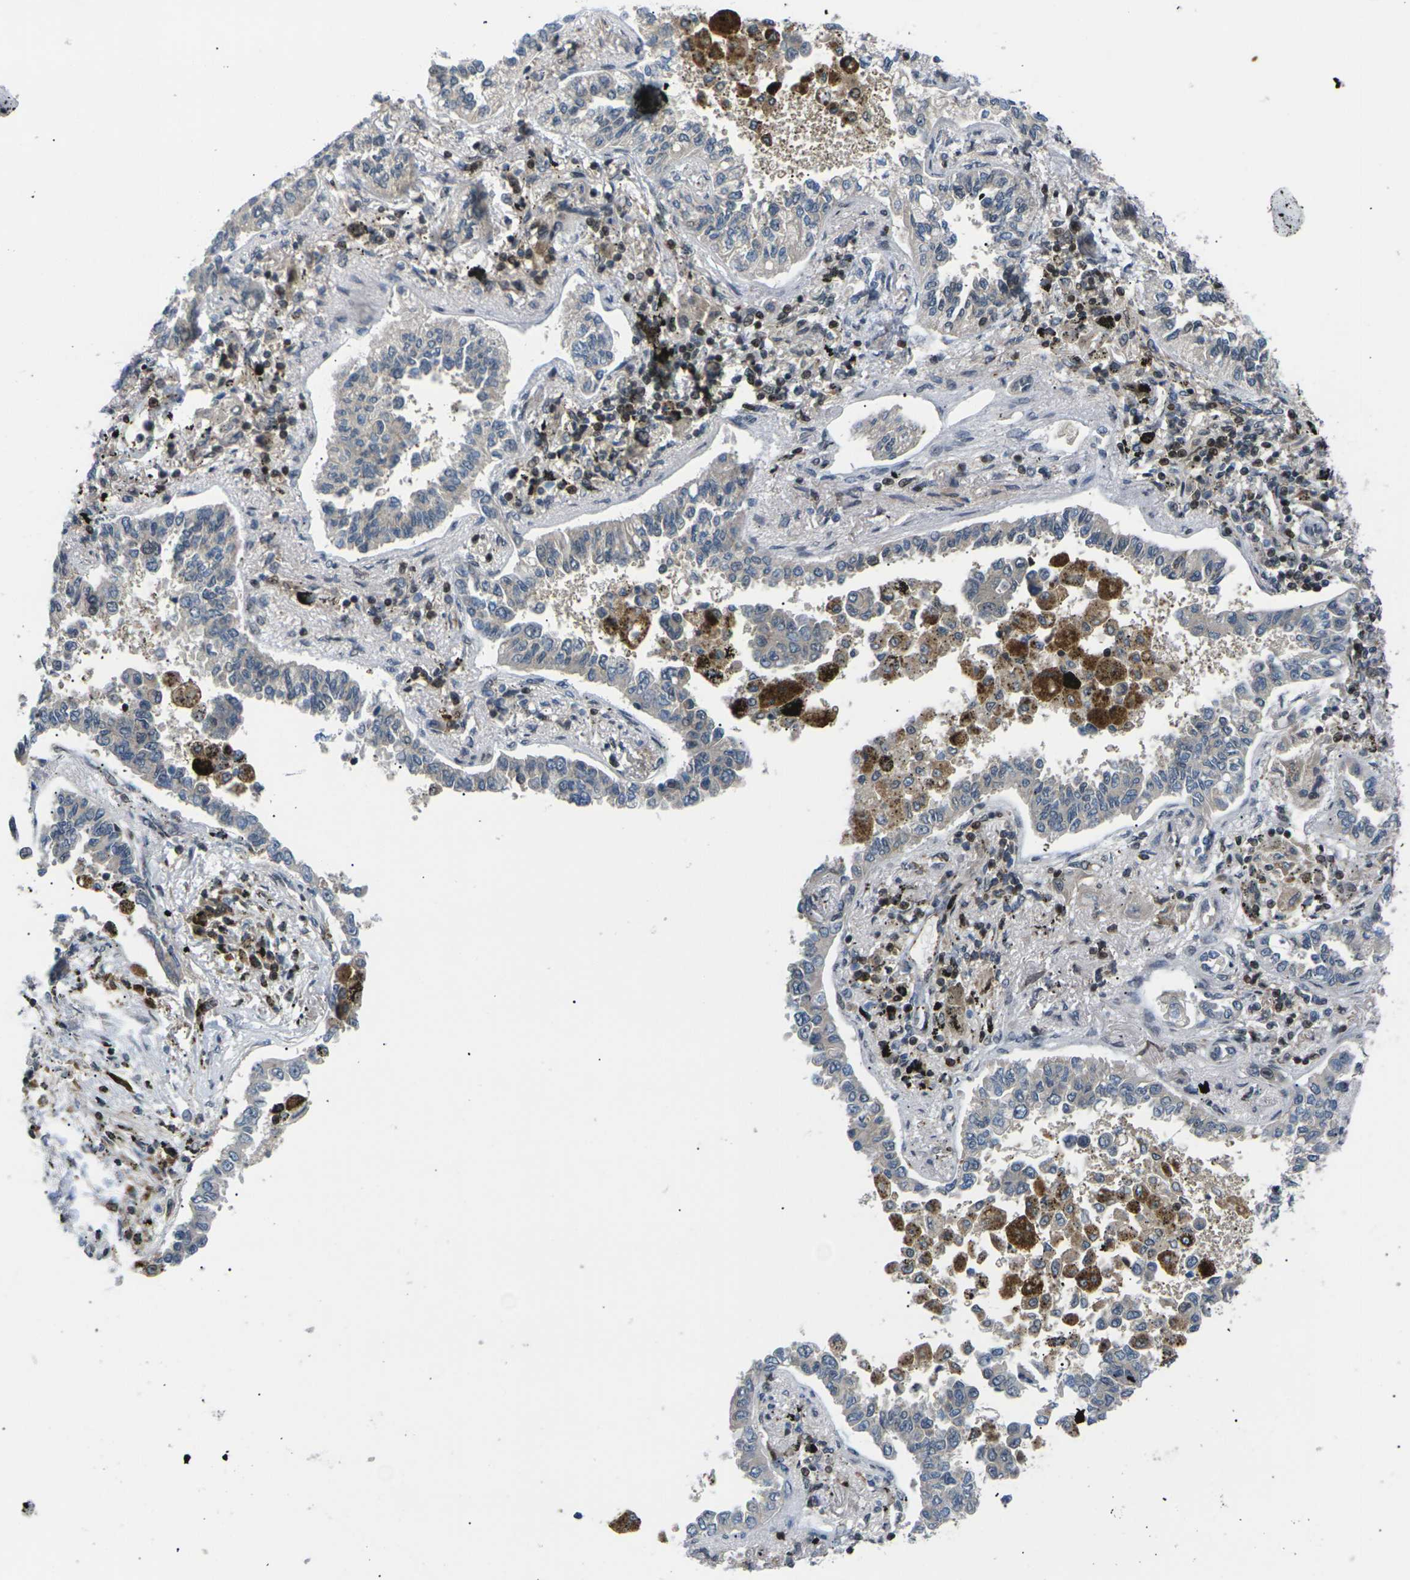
{"staining": {"intensity": "negative", "quantity": "none", "location": "none"}, "tissue": "lung cancer", "cell_type": "Tumor cells", "image_type": "cancer", "snomed": [{"axis": "morphology", "description": "Normal tissue, NOS"}, {"axis": "morphology", "description": "Adenocarcinoma, NOS"}, {"axis": "topography", "description": "Lung"}], "caption": "Immunohistochemistry (IHC) of lung cancer exhibits no positivity in tumor cells. (DAB immunohistochemistry (IHC) with hematoxylin counter stain).", "gene": "RPS6KA3", "patient": {"sex": "male", "age": 59}}